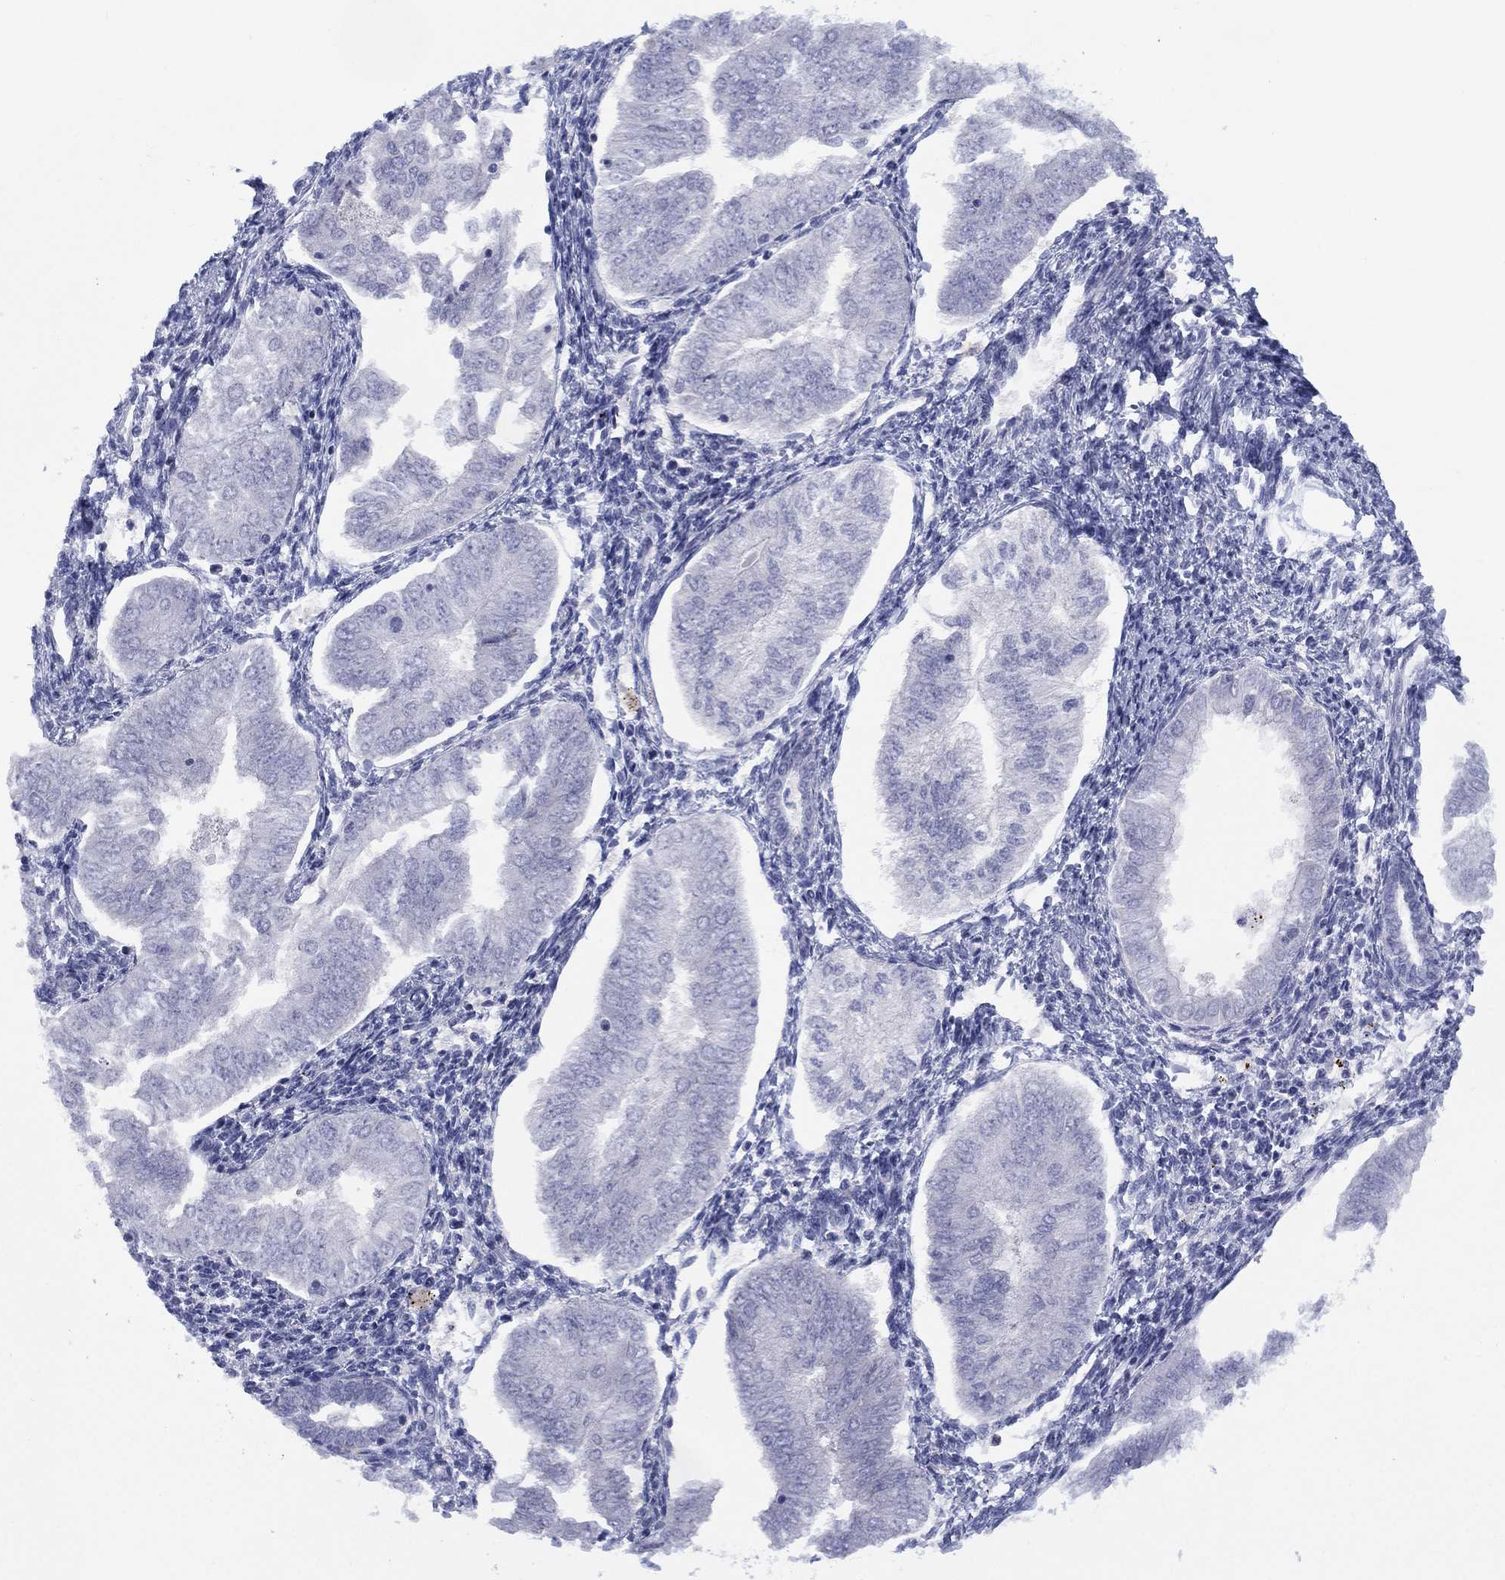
{"staining": {"intensity": "negative", "quantity": "none", "location": "none"}, "tissue": "endometrial cancer", "cell_type": "Tumor cells", "image_type": "cancer", "snomed": [{"axis": "morphology", "description": "Adenocarcinoma, NOS"}, {"axis": "topography", "description": "Endometrium"}], "caption": "Immunohistochemistry of endometrial cancer (adenocarcinoma) demonstrates no expression in tumor cells.", "gene": "SLC4A4", "patient": {"sex": "female", "age": 53}}